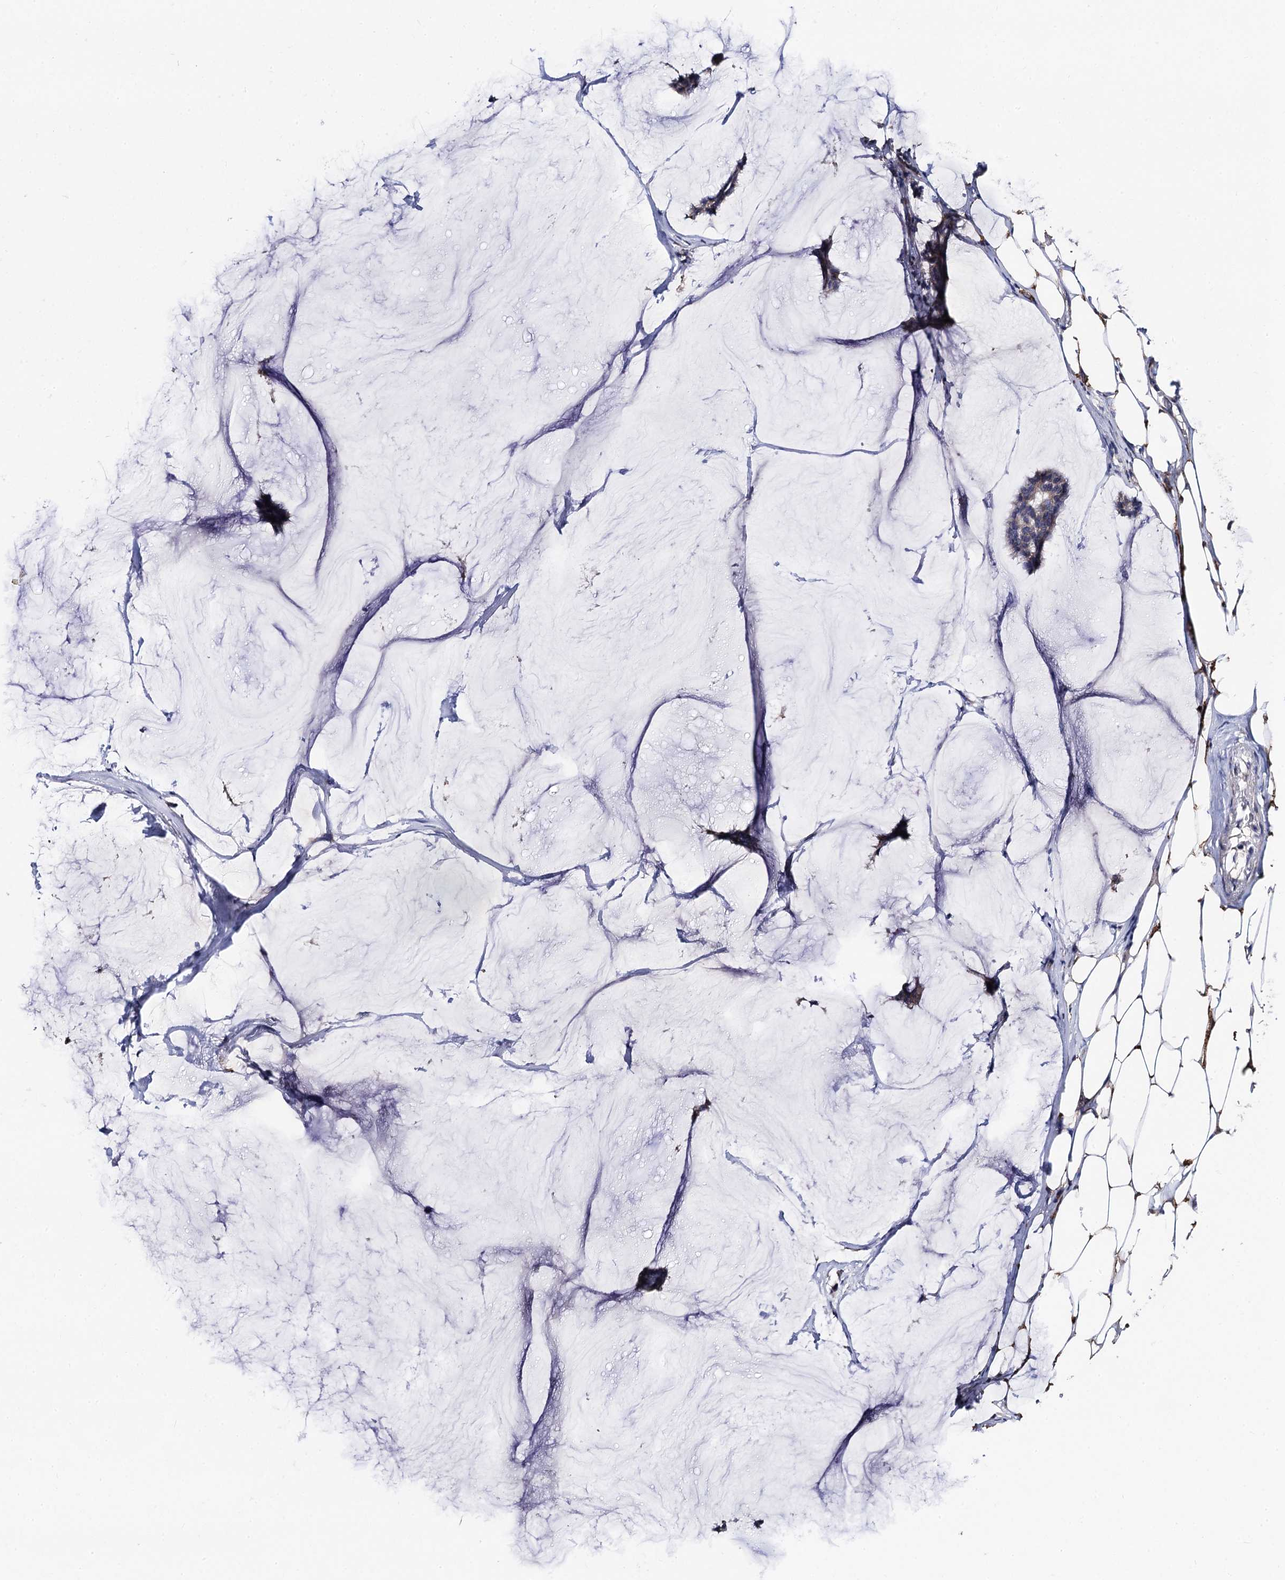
{"staining": {"intensity": "moderate", "quantity": ">75%", "location": "cytoplasmic/membranous"}, "tissue": "breast cancer", "cell_type": "Tumor cells", "image_type": "cancer", "snomed": [{"axis": "morphology", "description": "Duct carcinoma"}, {"axis": "topography", "description": "Breast"}], "caption": "Immunohistochemistry of human breast invasive ductal carcinoma exhibits medium levels of moderate cytoplasmic/membranous expression in about >75% of tumor cells.", "gene": "FREM3", "patient": {"sex": "female", "age": 93}}